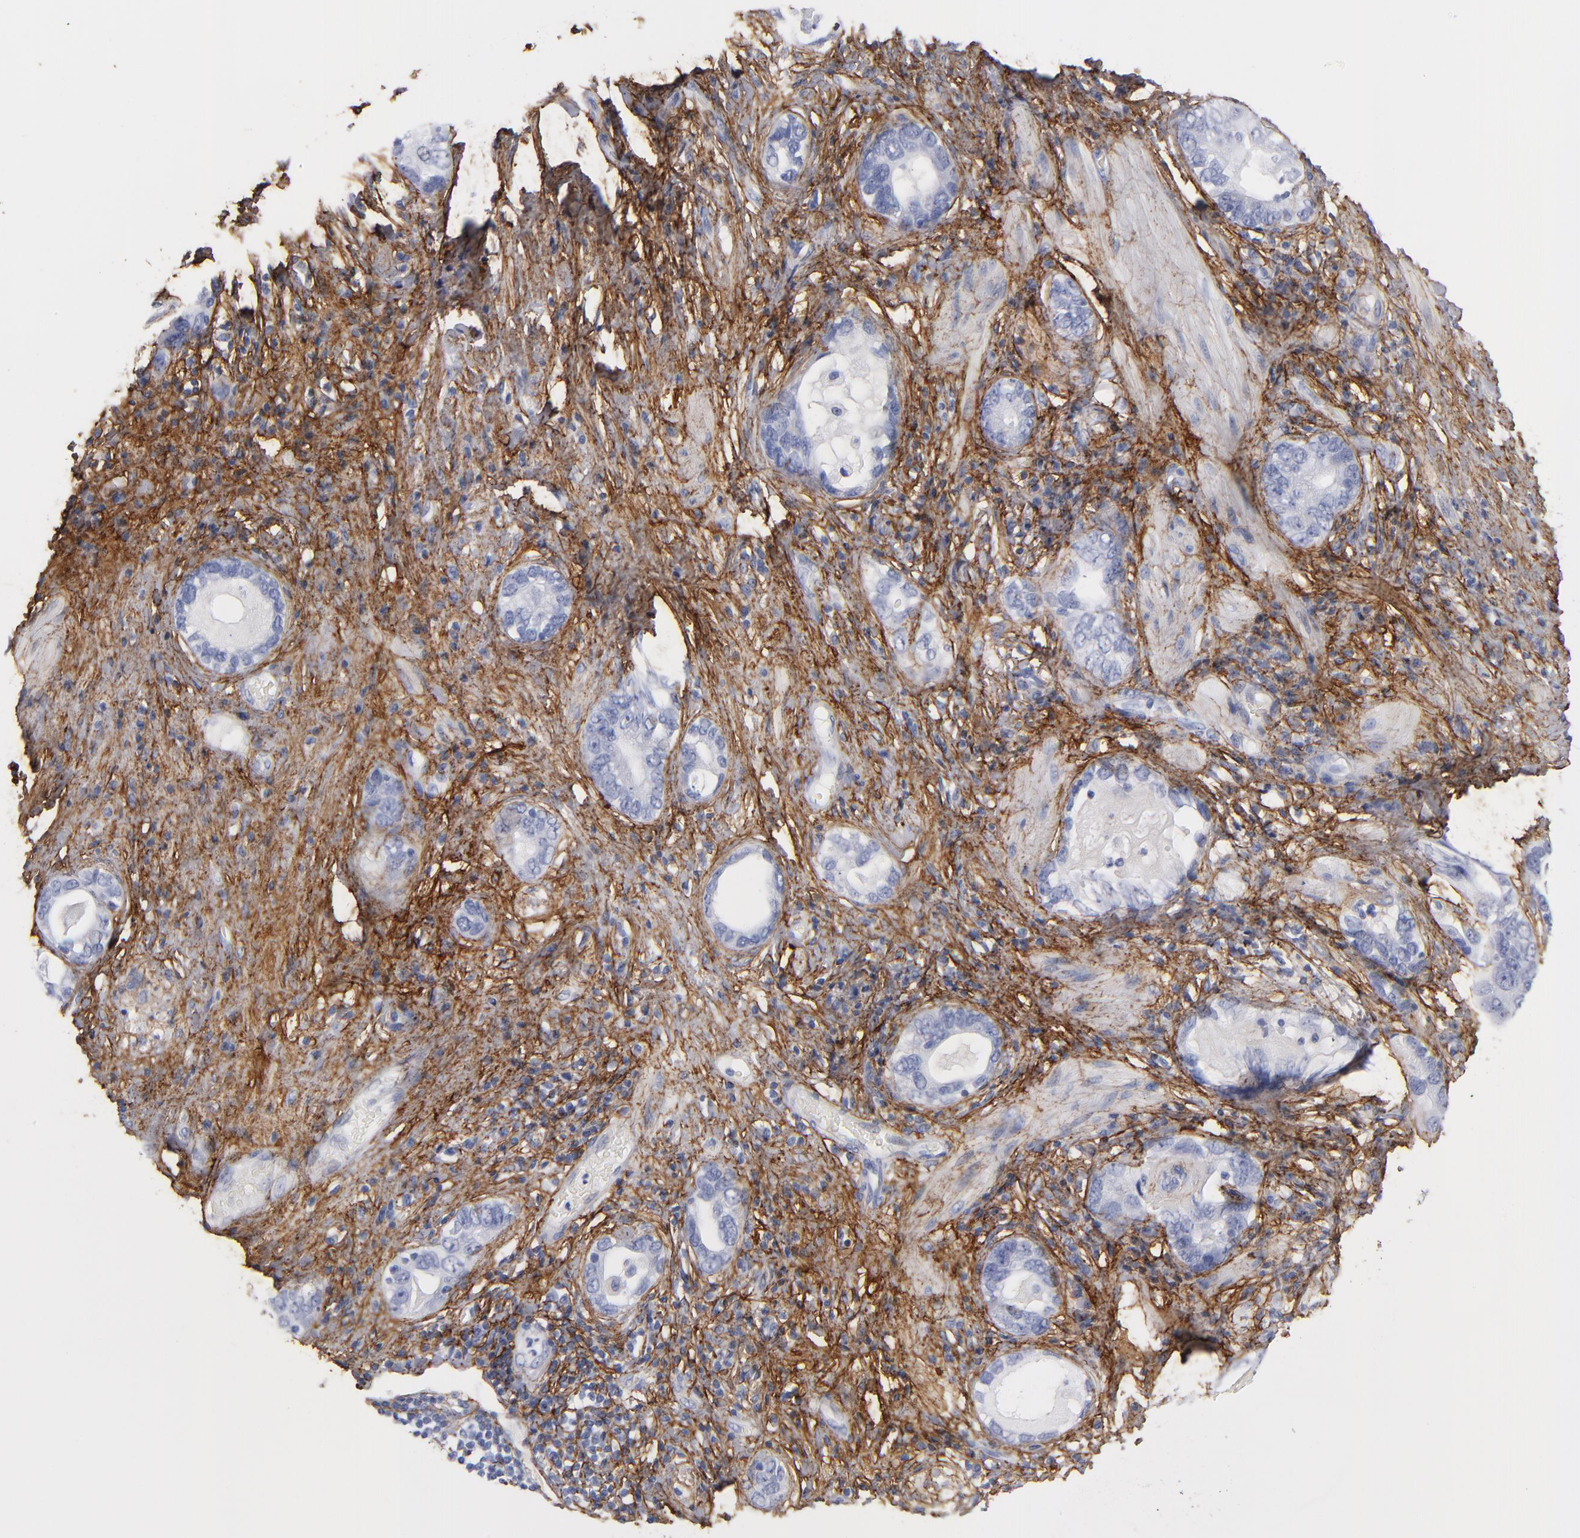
{"staining": {"intensity": "negative", "quantity": "none", "location": "none"}, "tissue": "stomach cancer", "cell_type": "Tumor cells", "image_type": "cancer", "snomed": [{"axis": "morphology", "description": "Adenocarcinoma, NOS"}, {"axis": "topography", "description": "Stomach, lower"}], "caption": "The micrograph displays no staining of tumor cells in stomach adenocarcinoma.", "gene": "EMILIN1", "patient": {"sex": "female", "age": 93}}